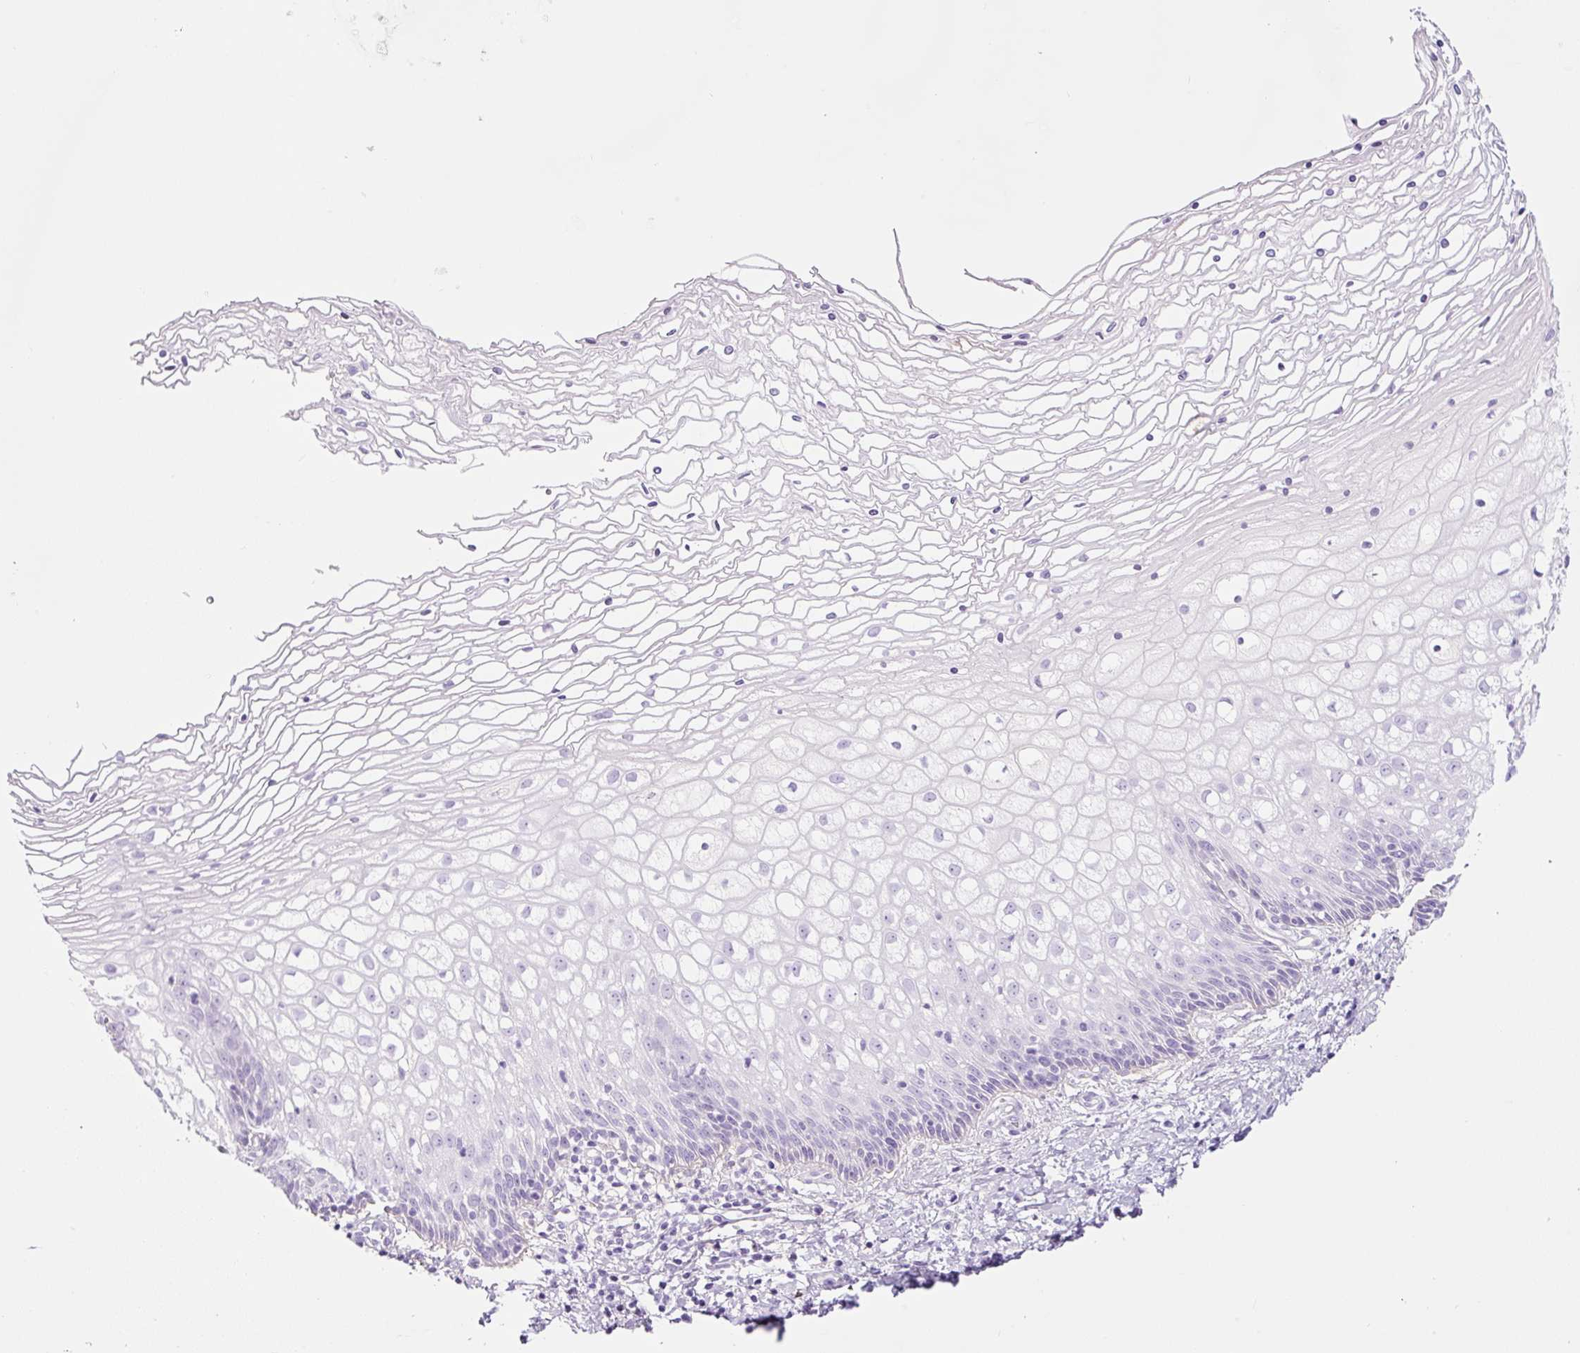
{"staining": {"intensity": "negative", "quantity": "none", "location": "none"}, "tissue": "cervix", "cell_type": "Glandular cells", "image_type": "normal", "snomed": [{"axis": "morphology", "description": "Normal tissue, NOS"}, {"axis": "topography", "description": "Cervix"}], "caption": "Protein analysis of unremarkable cervix demonstrates no significant staining in glandular cells. (DAB (3,3'-diaminobenzidine) immunohistochemistry (IHC), high magnification).", "gene": "RNF212B", "patient": {"sex": "female", "age": 36}}